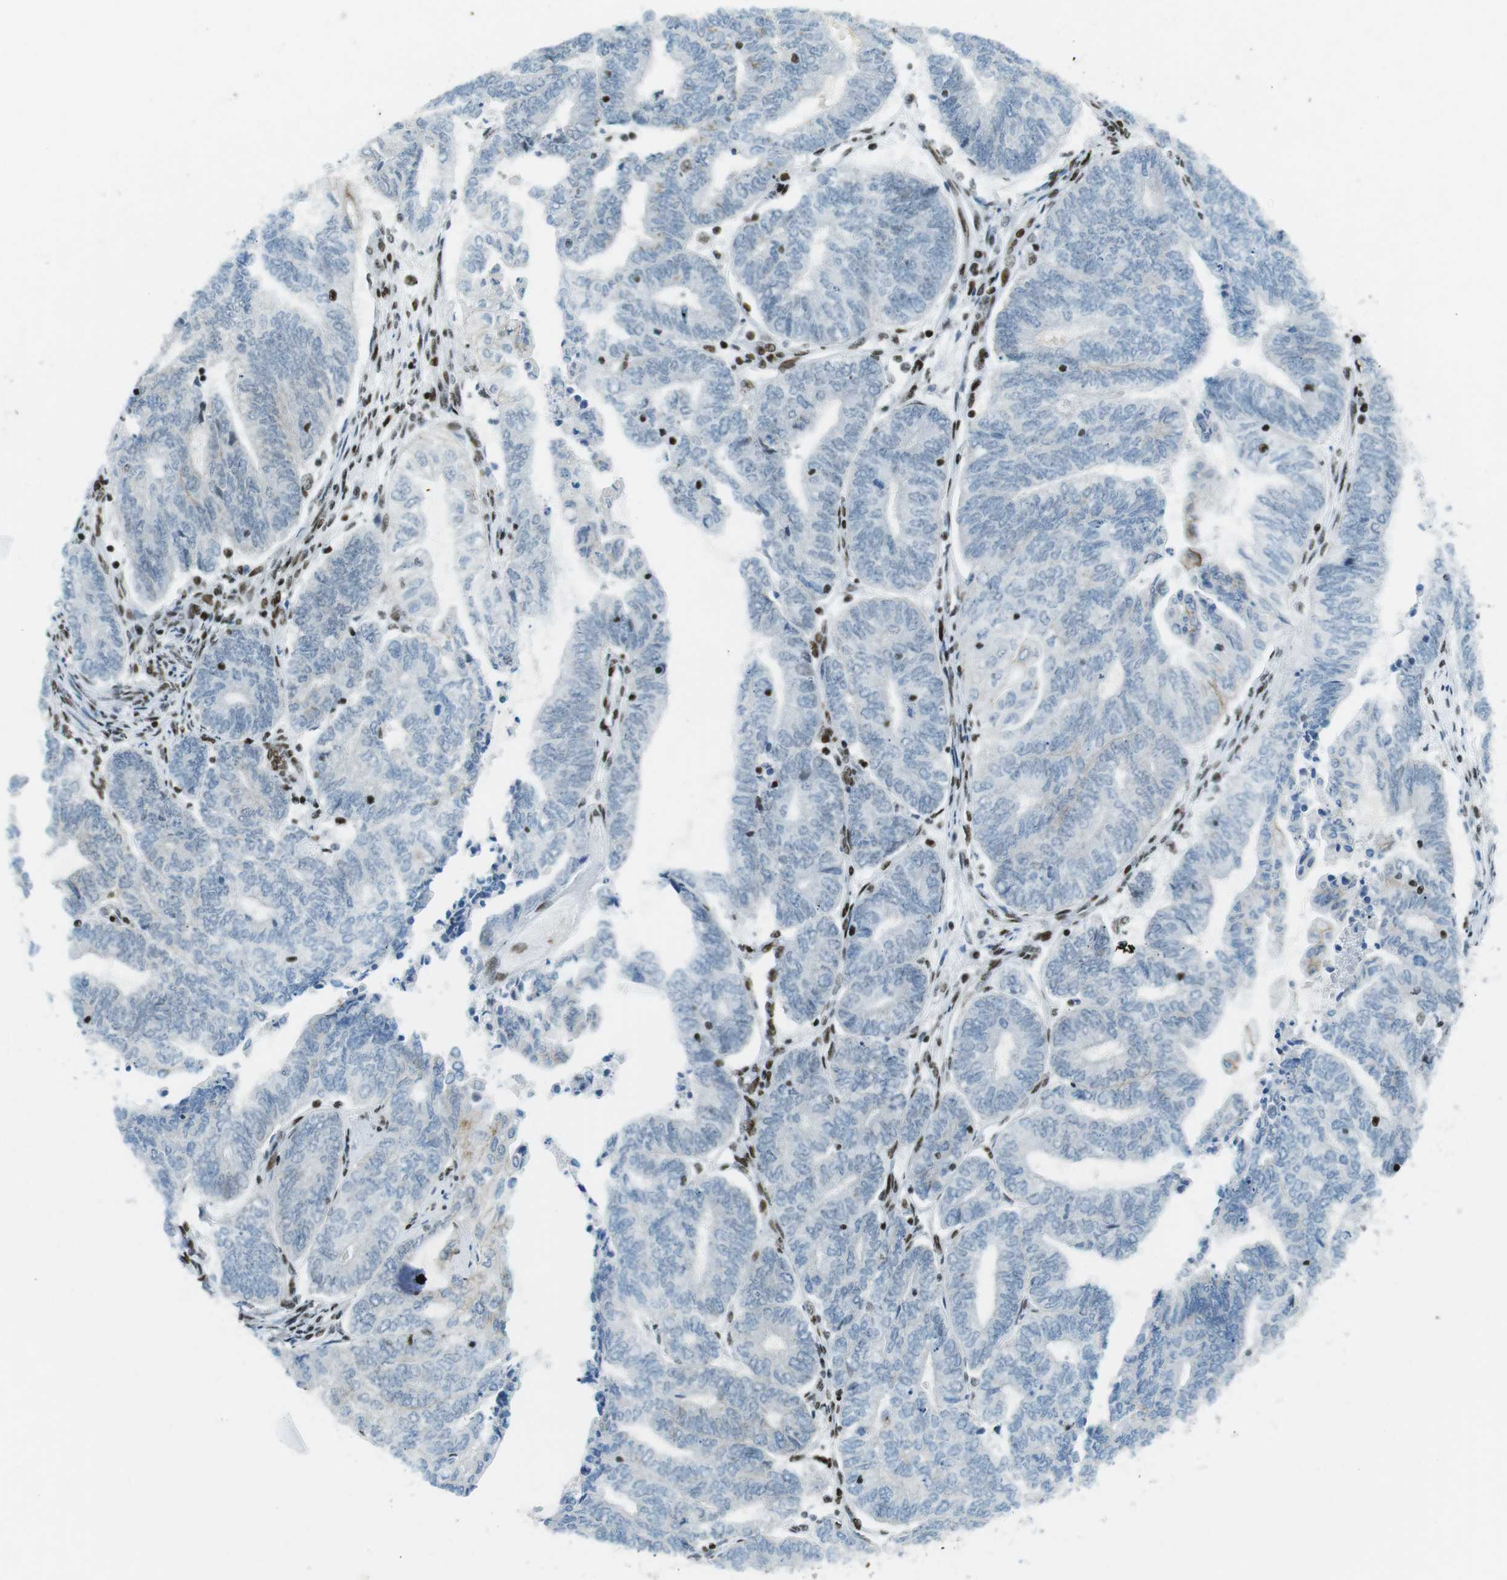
{"staining": {"intensity": "negative", "quantity": "none", "location": "none"}, "tissue": "endometrial cancer", "cell_type": "Tumor cells", "image_type": "cancer", "snomed": [{"axis": "morphology", "description": "Adenocarcinoma, NOS"}, {"axis": "topography", "description": "Uterus"}, {"axis": "topography", "description": "Endometrium"}], "caption": "The image reveals no significant staining in tumor cells of endometrial cancer.", "gene": "ARID1A", "patient": {"sex": "female", "age": 70}}